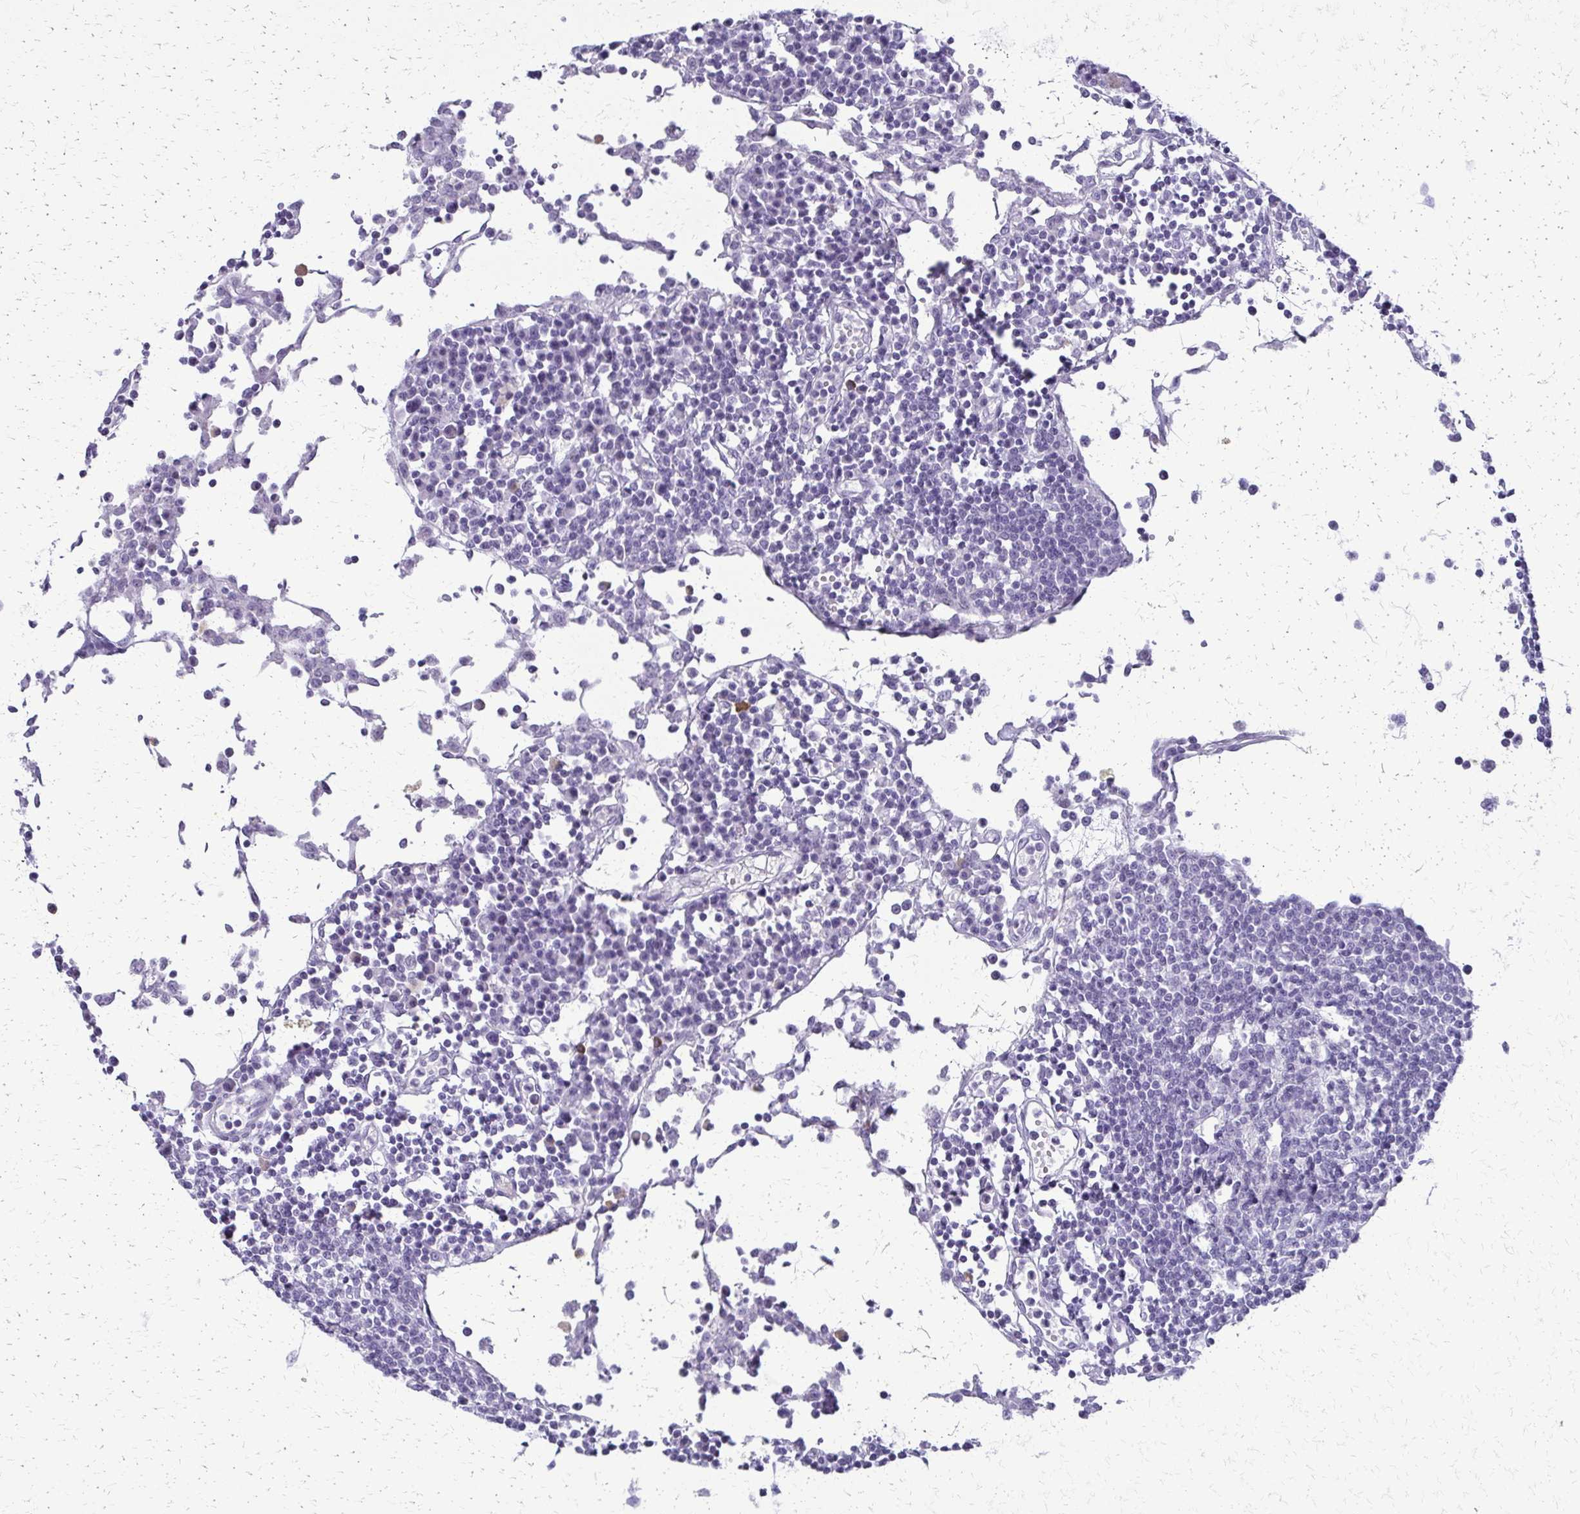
{"staining": {"intensity": "negative", "quantity": "none", "location": "none"}, "tissue": "lymph node", "cell_type": "Germinal center cells", "image_type": "normal", "snomed": [{"axis": "morphology", "description": "Normal tissue, NOS"}, {"axis": "topography", "description": "Lymph node"}], "caption": "Germinal center cells show no significant expression in benign lymph node. The staining is performed using DAB brown chromogen with nuclei counter-stained in using hematoxylin.", "gene": "FAM162B", "patient": {"sex": "female", "age": 78}}